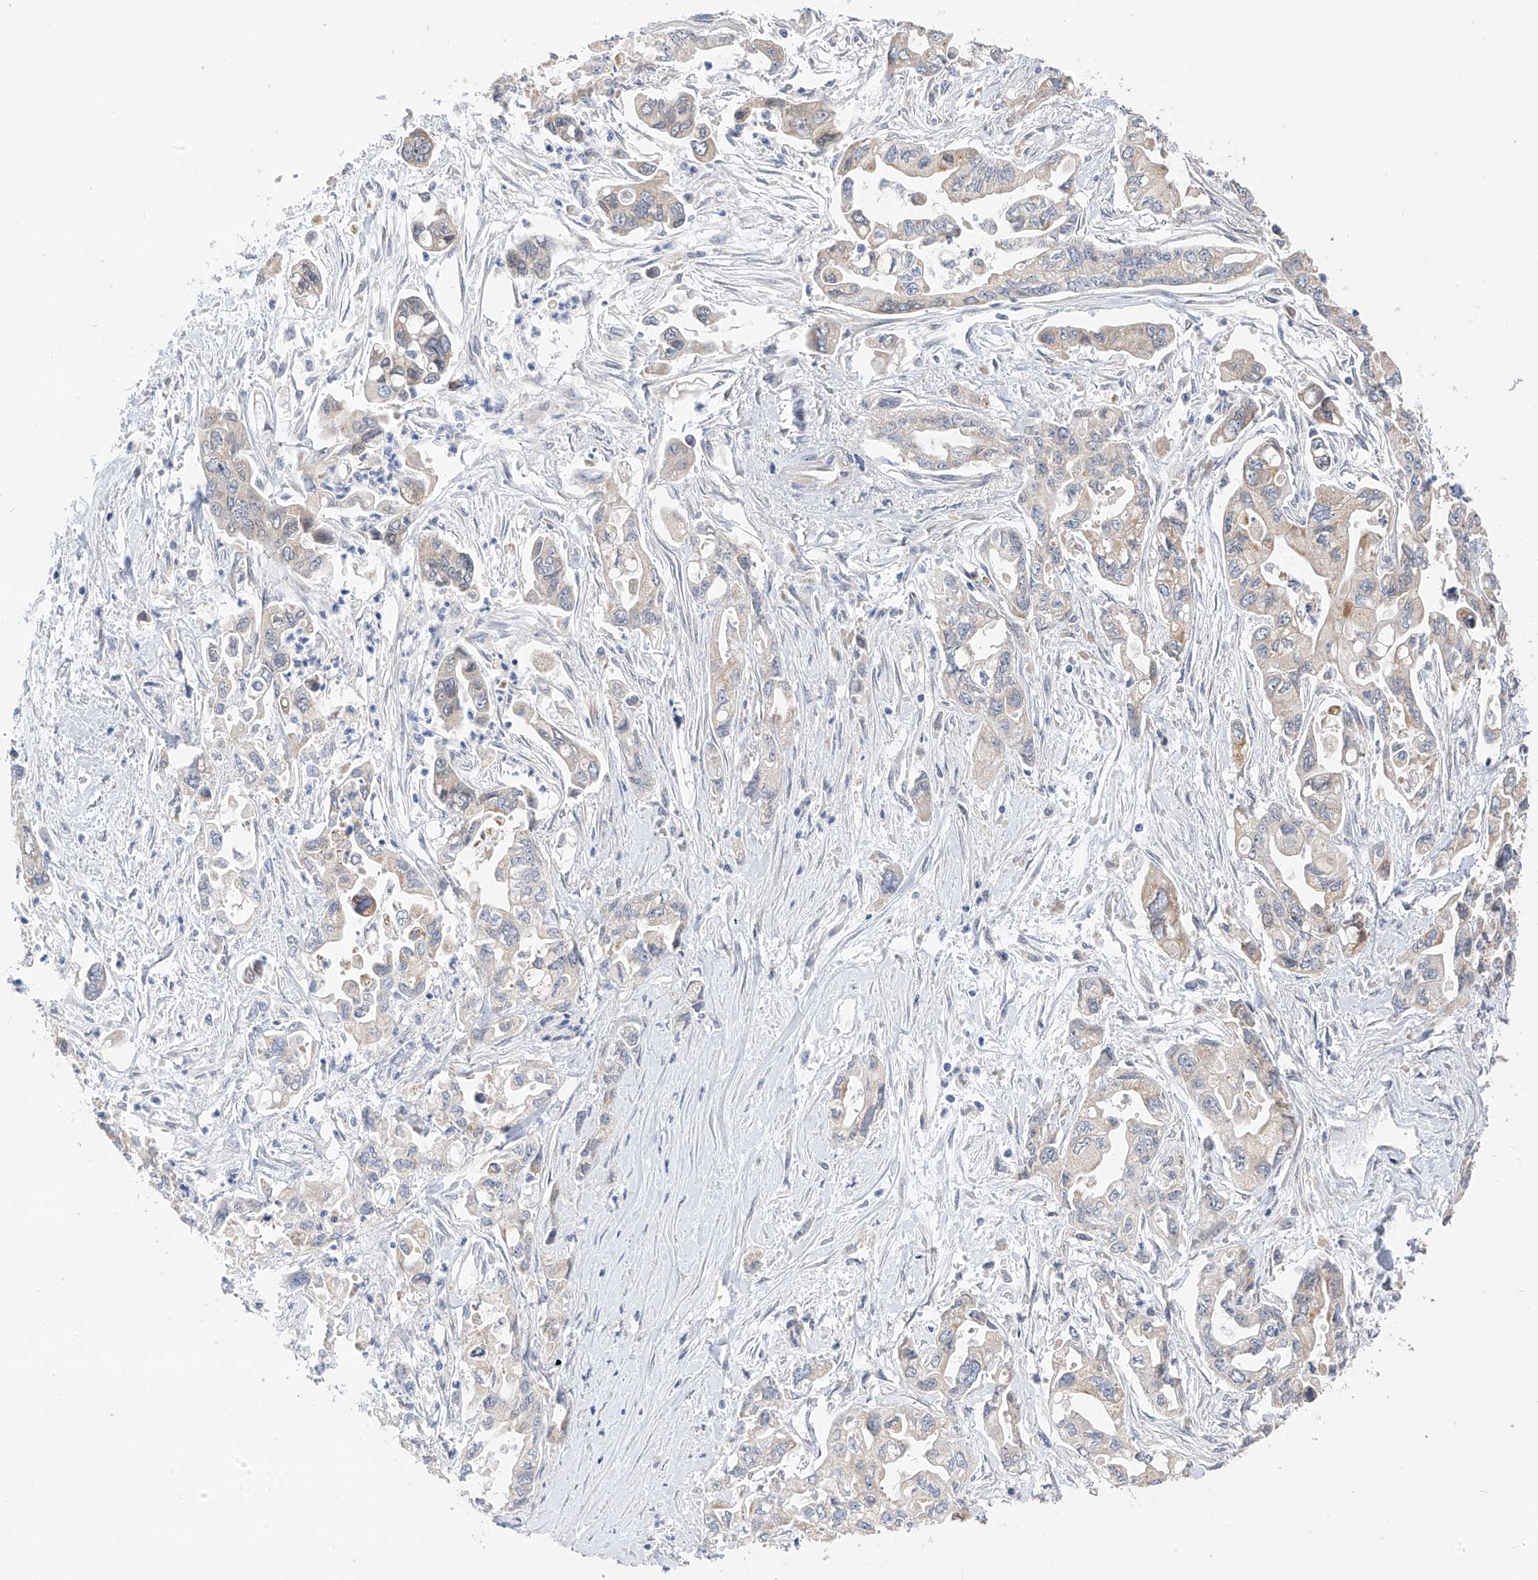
{"staining": {"intensity": "negative", "quantity": "none", "location": "none"}, "tissue": "pancreatic cancer", "cell_type": "Tumor cells", "image_type": "cancer", "snomed": [{"axis": "morphology", "description": "Adenocarcinoma, NOS"}, {"axis": "topography", "description": "Pancreas"}], "caption": "Tumor cells are negative for brown protein staining in adenocarcinoma (pancreatic).", "gene": "PPA2", "patient": {"sex": "male", "age": 70}}